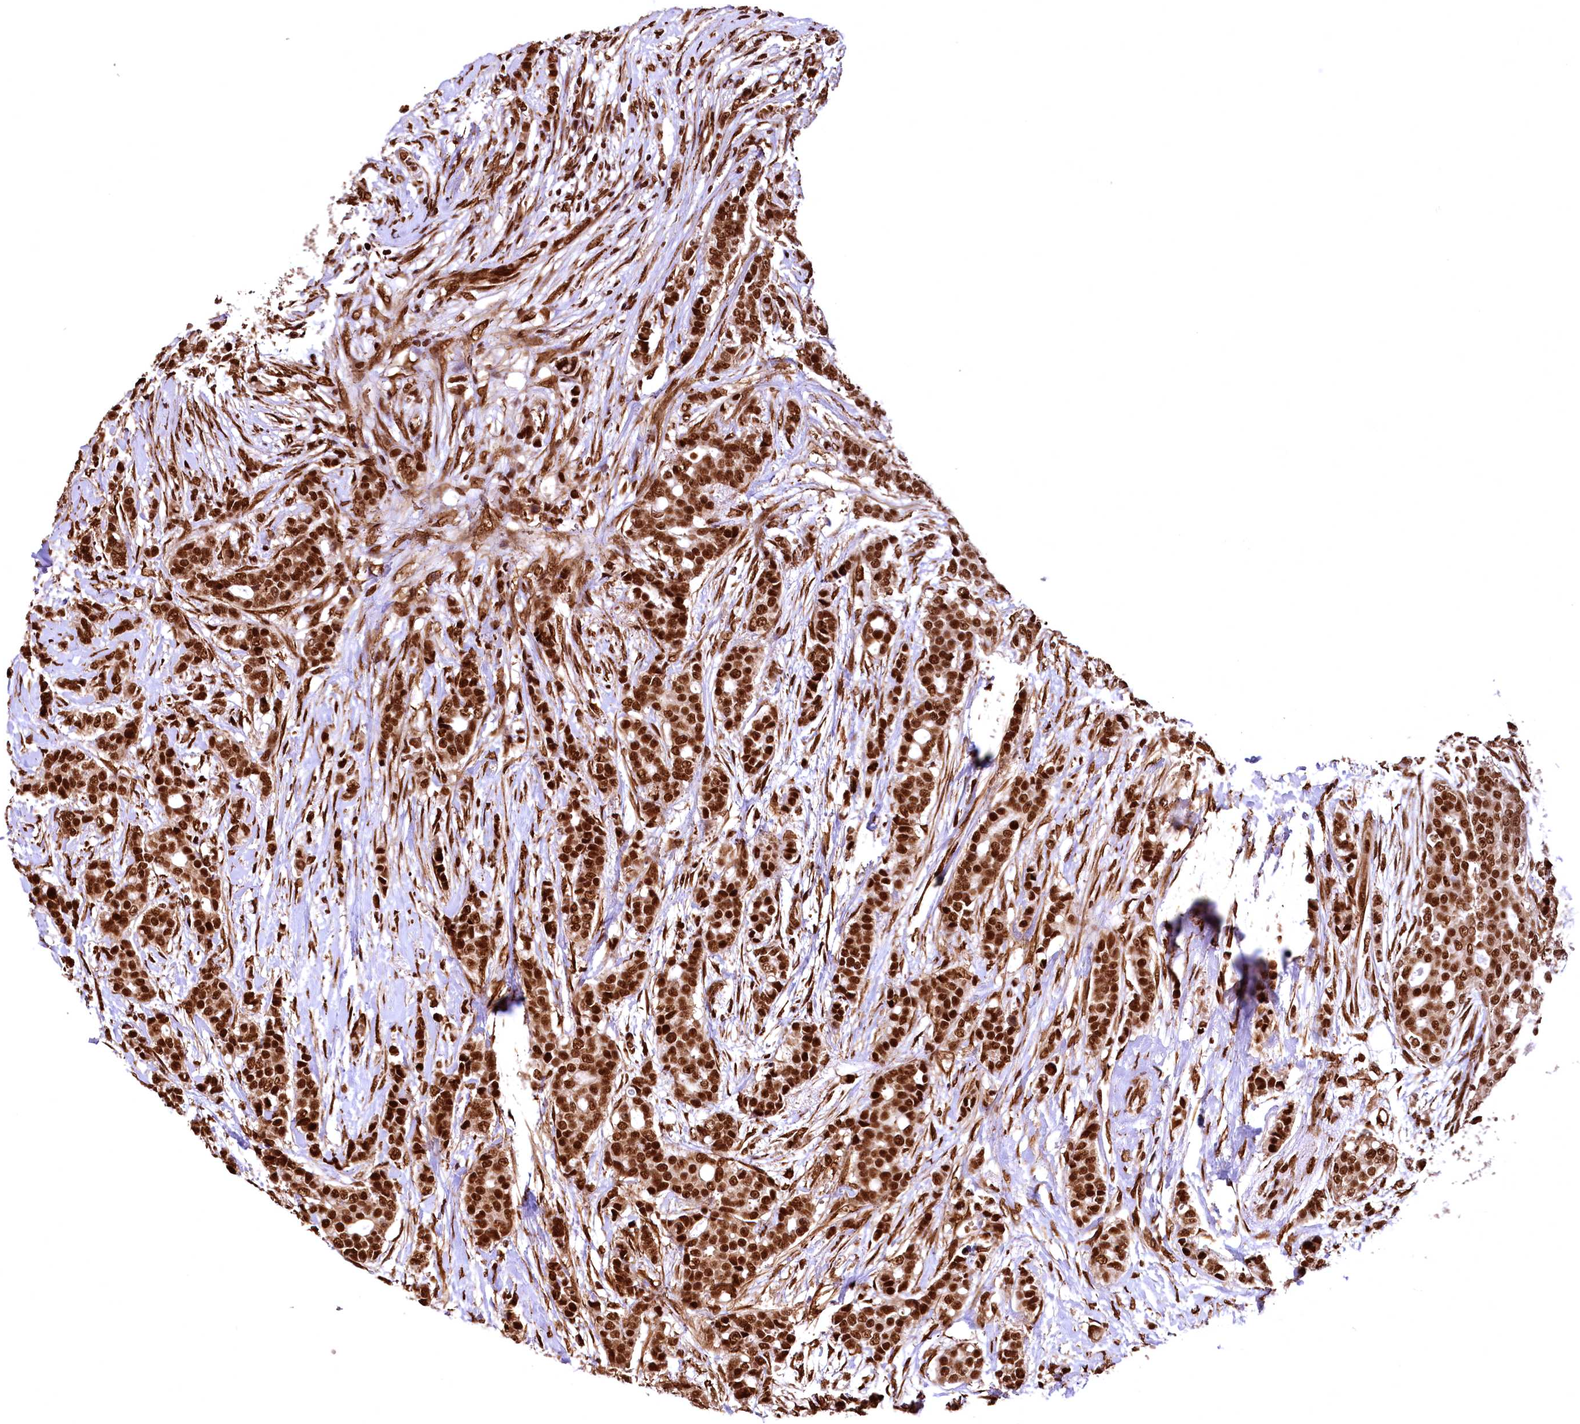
{"staining": {"intensity": "strong", "quantity": ">75%", "location": "nuclear"}, "tissue": "breast cancer", "cell_type": "Tumor cells", "image_type": "cancer", "snomed": [{"axis": "morphology", "description": "Lobular carcinoma"}, {"axis": "topography", "description": "Breast"}], "caption": "Tumor cells exhibit high levels of strong nuclear staining in approximately >75% of cells in breast lobular carcinoma. The staining was performed using DAB (3,3'-diaminobenzidine) to visualize the protein expression in brown, while the nuclei were stained in blue with hematoxylin (Magnification: 20x).", "gene": "PDS5B", "patient": {"sex": "female", "age": 51}}